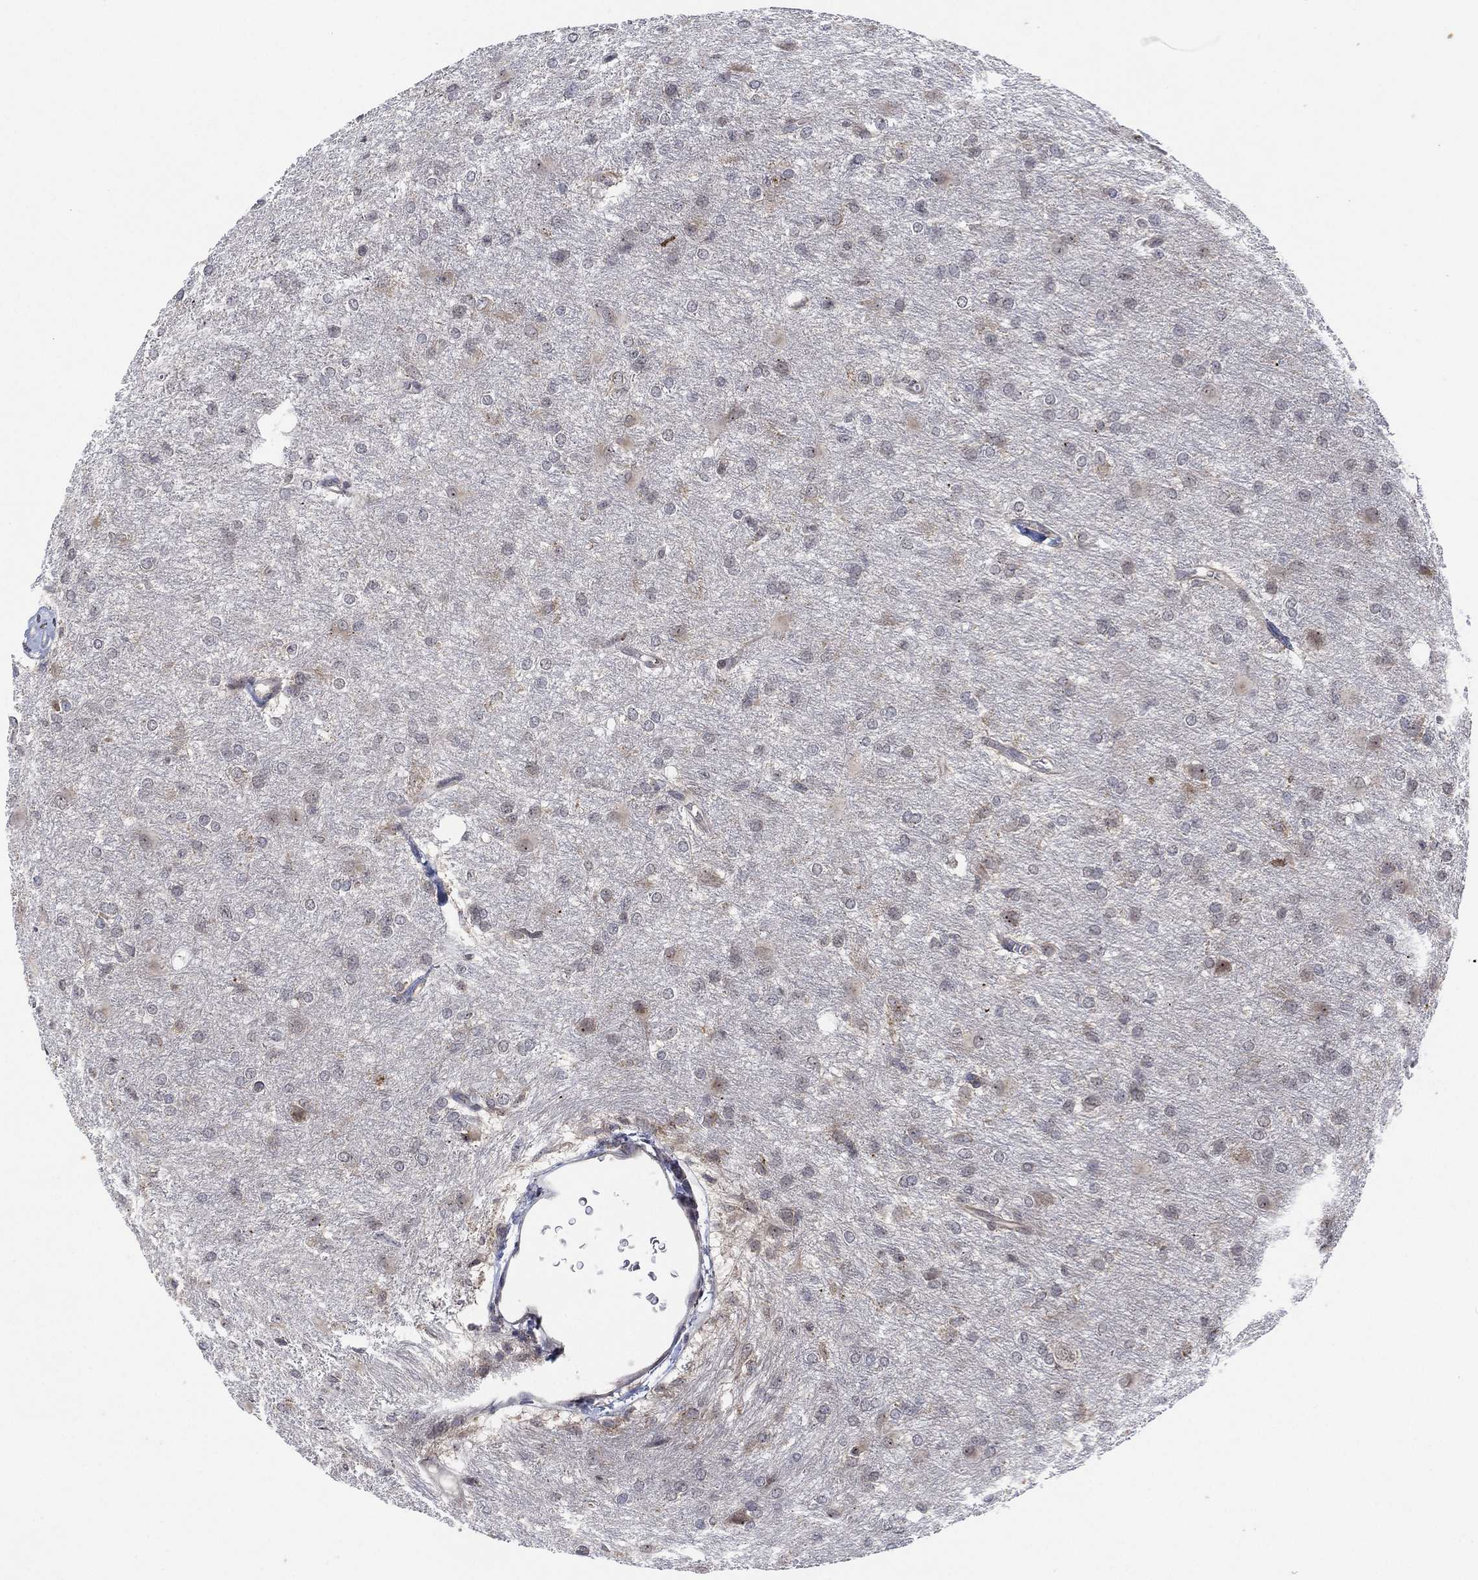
{"staining": {"intensity": "negative", "quantity": "none", "location": "none"}, "tissue": "glioma", "cell_type": "Tumor cells", "image_type": "cancer", "snomed": [{"axis": "morphology", "description": "Glioma, malignant, High grade"}, {"axis": "topography", "description": "Brain"}], "caption": "DAB immunohistochemical staining of human glioma exhibits no significant positivity in tumor cells. (Immunohistochemistry, brightfield microscopy, high magnification).", "gene": "TMCO1", "patient": {"sex": "male", "age": 68}}